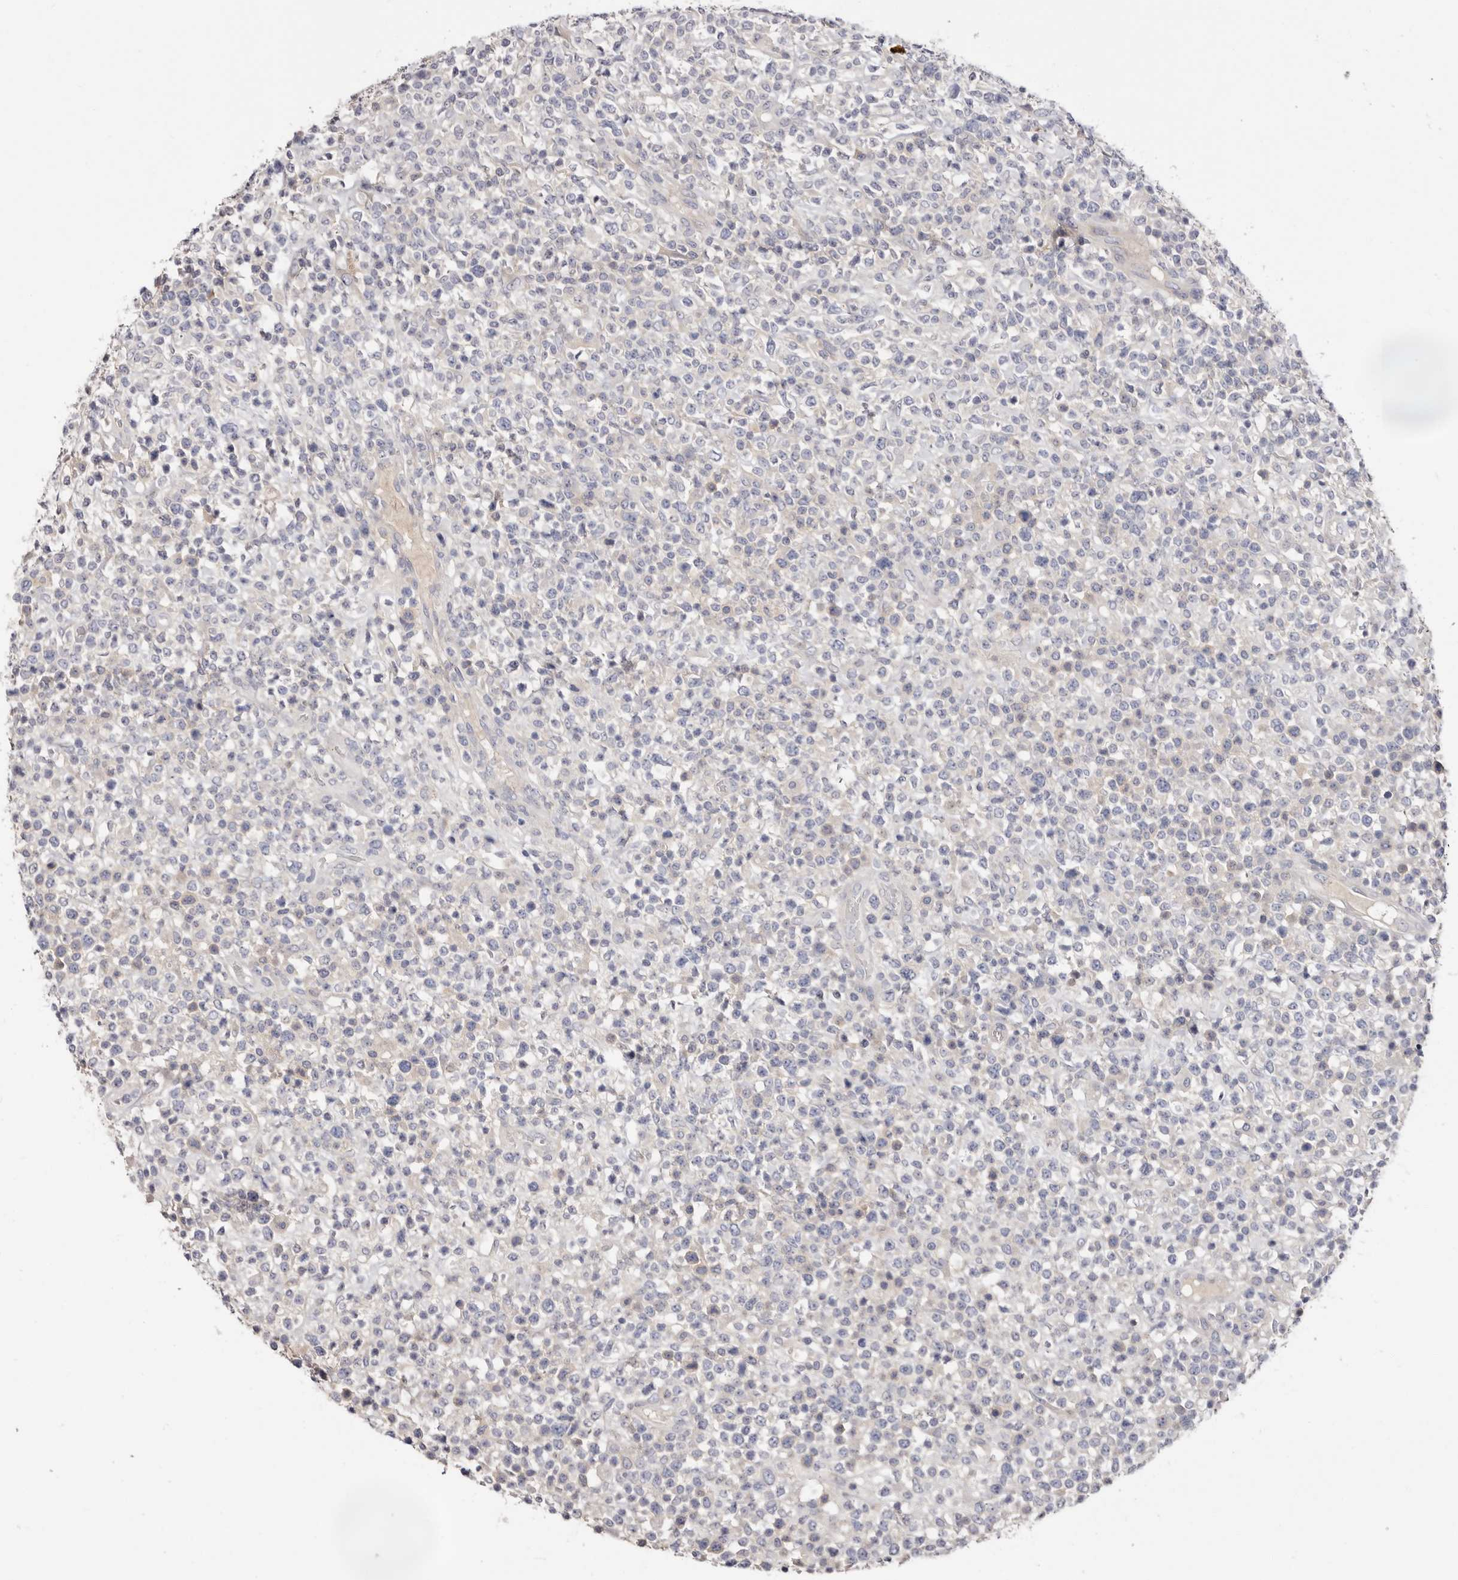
{"staining": {"intensity": "negative", "quantity": "none", "location": "none"}, "tissue": "lymphoma", "cell_type": "Tumor cells", "image_type": "cancer", "snomed": [{"axis": "morphology", "description": "Malignant lymphoma, non-Hodgkin's type, High grade"}, {"axis": "topography", "description": "Colon"}], "caption": "Immunohistochemistry image of neoplastic tissue: lymphoma stained with DAB (3,3'-diaminobenzidine) demonstrates no significant protein expression in tumor cells. Nuclei are stained in blue.", "gene": "STK16", "patient": {"sex": "female", "age": 53}}